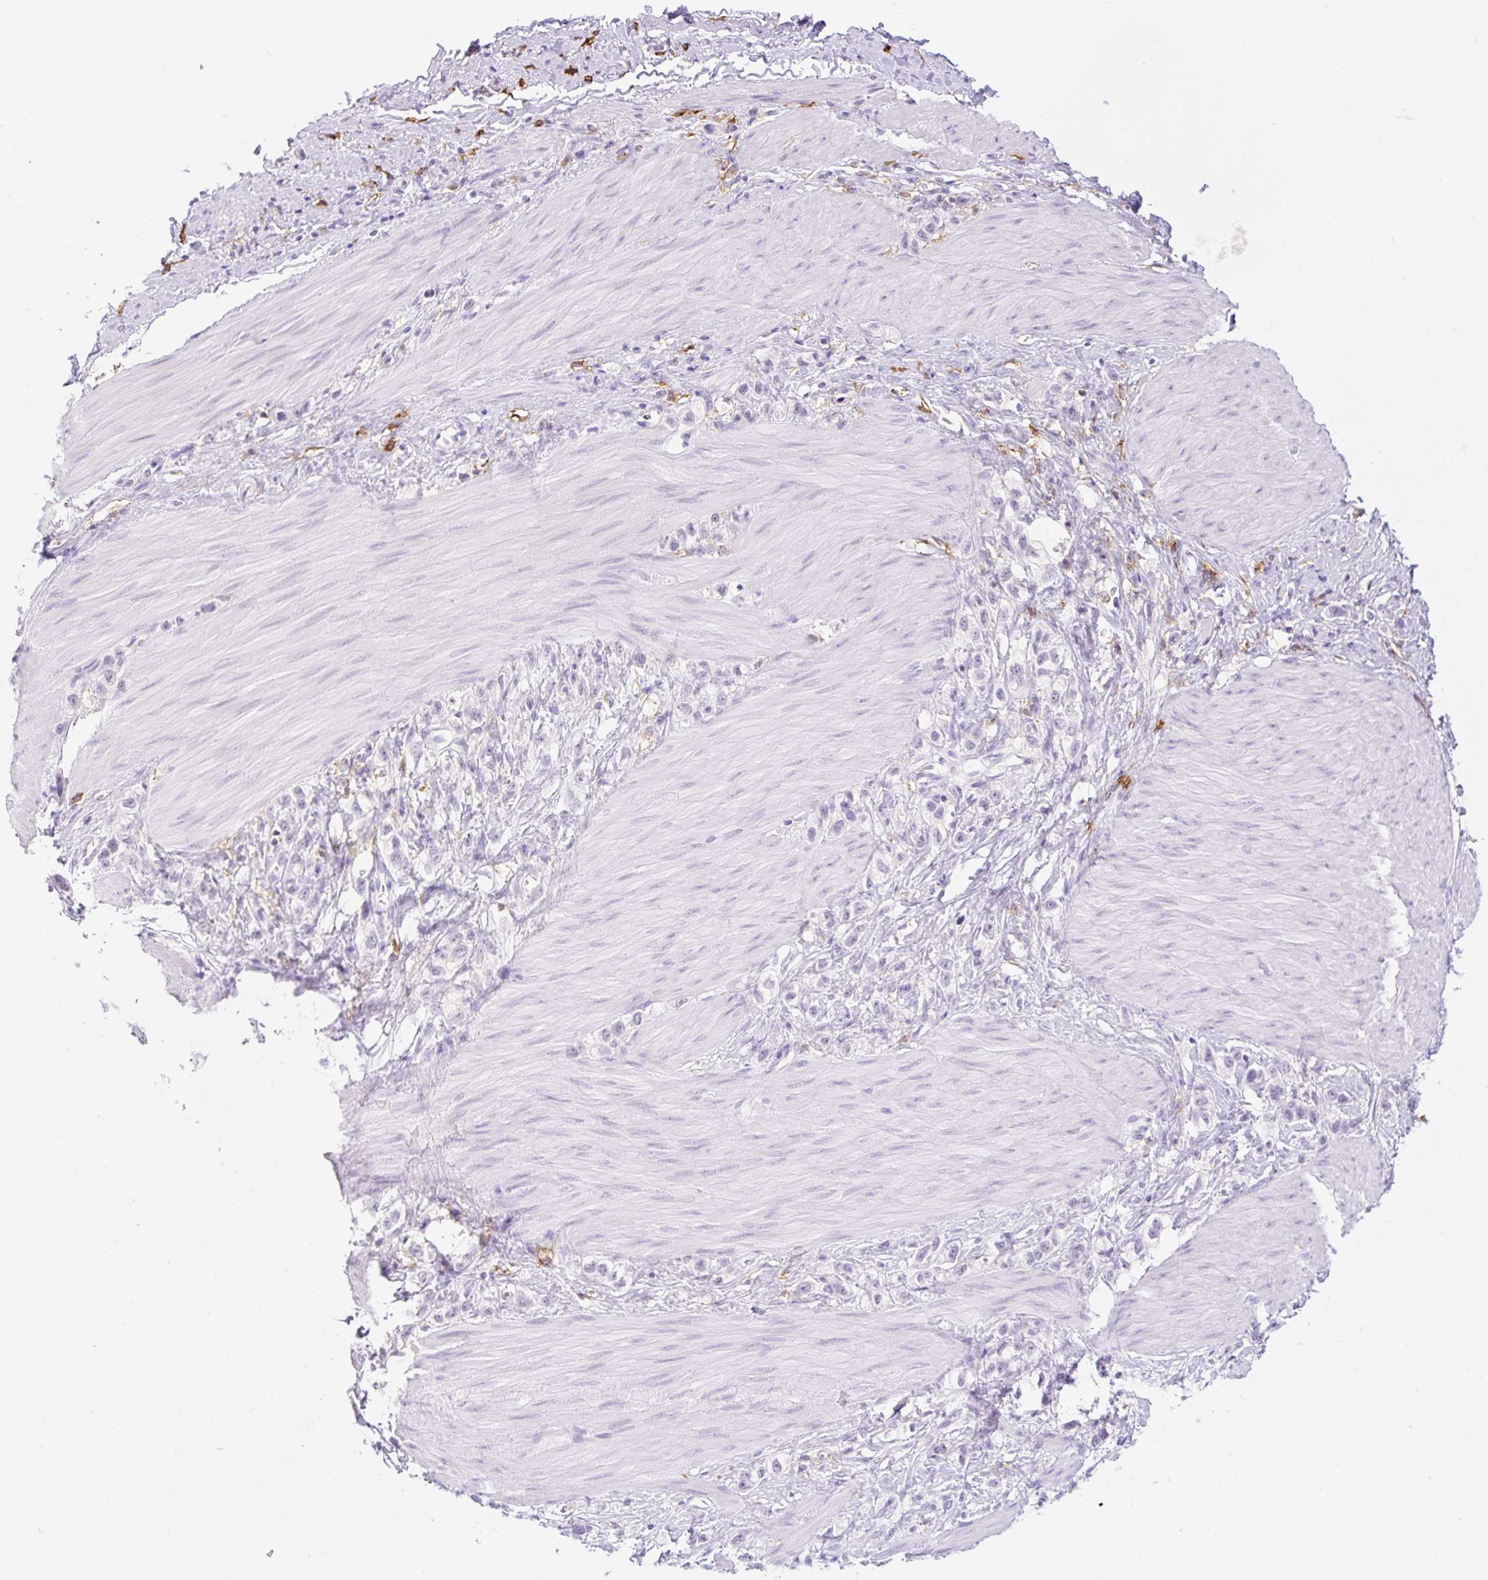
{"staining": {"intensity": "negative", "quantity": "none", "location": "none"}, "tissue": "stomach cancer", "cell_type": "Tumor cells", "image_type": "cancer", "snomed": [{"axis": "morphology", "description": "Adenocarcinoma, NOS"}, {"axis": "topography", "description": "Stomach"}], "caption": "High power microscopy histopathology image of an immunohistochemistry histopathology image of stomach cancer (adenocarcinoma), revealing no significant positivity in tumor cells.", "gene": "SIGLEC1", "patient": {"sex": "female", "age": 65}}